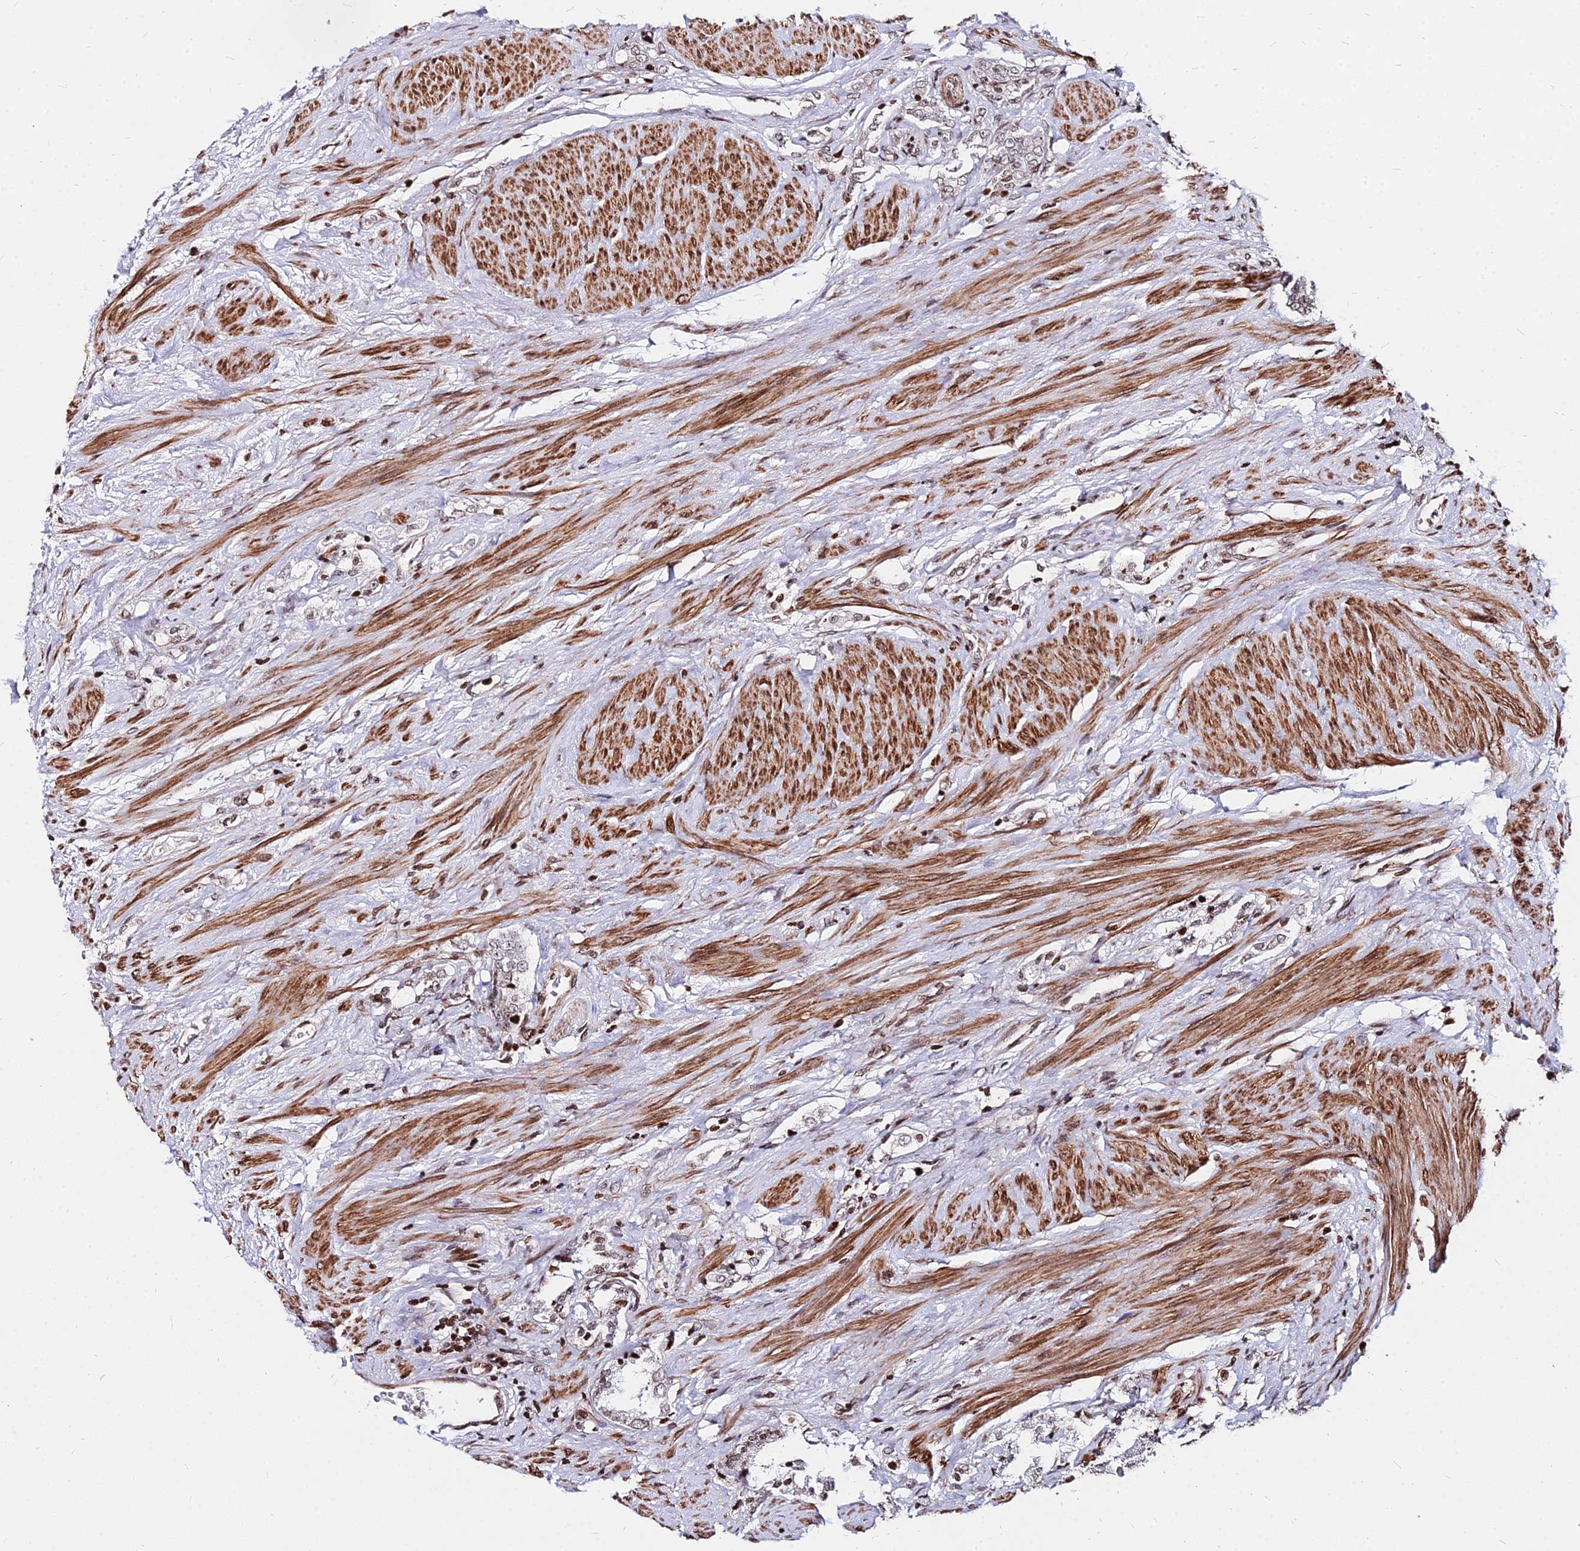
{"staining": {"intensity": "weak", "quantity": "25%-75%", "location": "nuclear"}, "tissue": "prostate cancer", "cell_type": "Tumor cells", "image_type": "cancer", "snomed": [{"axis": "morphology", "description": "Adenocarcinoma, High grade"}, {"axis": "topography", "description": "Prostate"}], "caption": "Immunohistochemistry (IHC) of human adenocarcinoma (high-grade) (prostate) displays low levels of weak nuclear staining in about 25%-75% of tumor cells.", "gene": "NYAP2", "patient": {"sex": "male", "age": 64}}